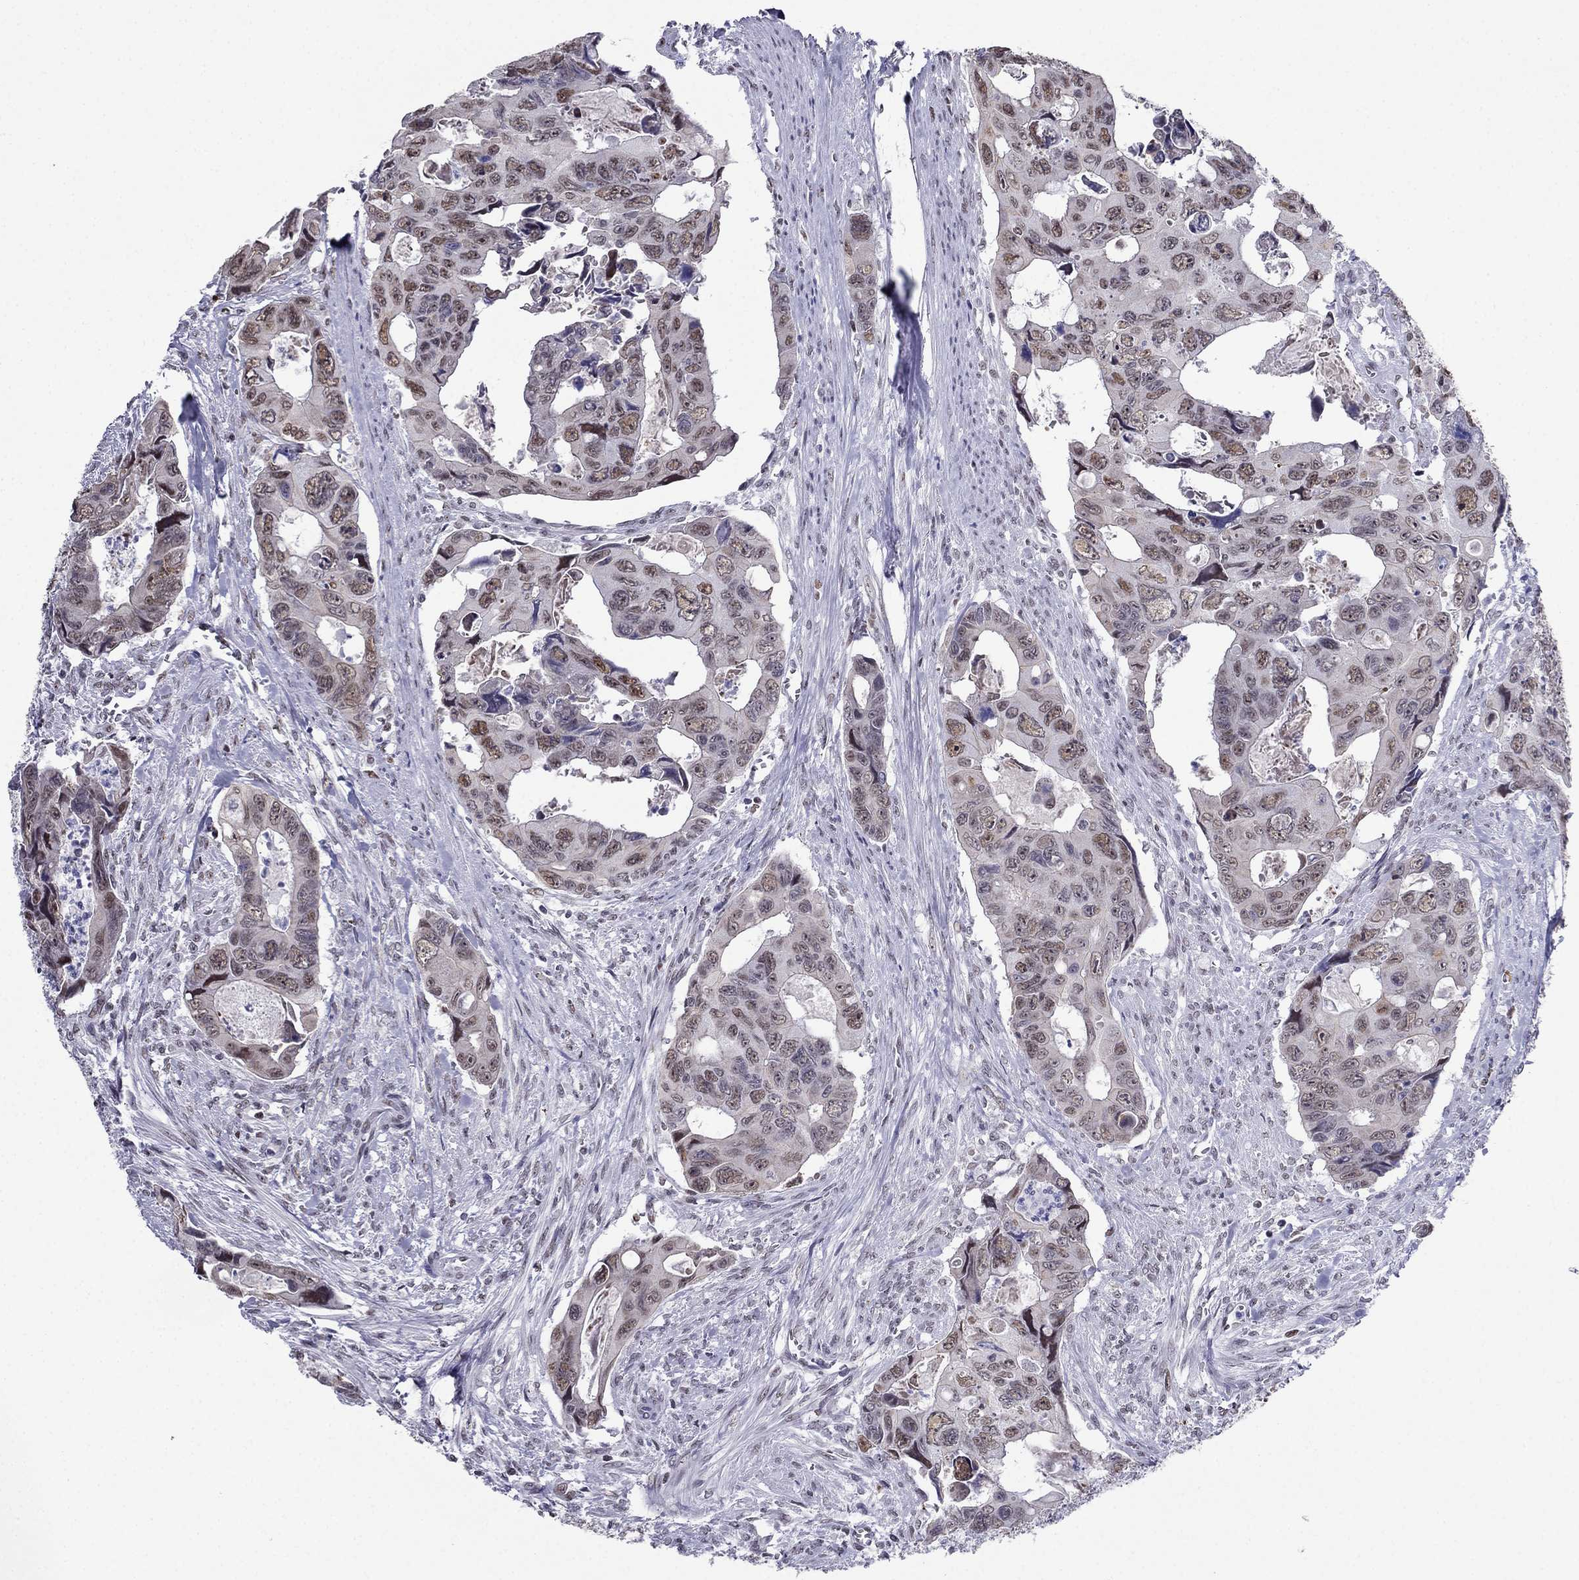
{"staining": {"intensity": "moderate", "quantity": "<25%", "location": "nuclear"}, "tissue": "colorectal cancer", "cell_type": "Tumor cells", "image_type": "cancer", "snomed": [{"axis": "morphology", "description": "Adenocarcinoma, NOS"}, {"axis": "topography", "description": "Rectum"}], "caption": "Brown immunohistochemical staining in colorectal cancer (adenocarcinoma) demonstrates moderate nuclear positivity in approximately <25% of tumor cells. The staining was performed using DAB (3,3'-diaminobenzidine), with brown indicating positive protein expression. Nuclei are stained blue with hematoxylin.", "gene": "PPM1G", "patient": {"sex": "male", "age": 62}}